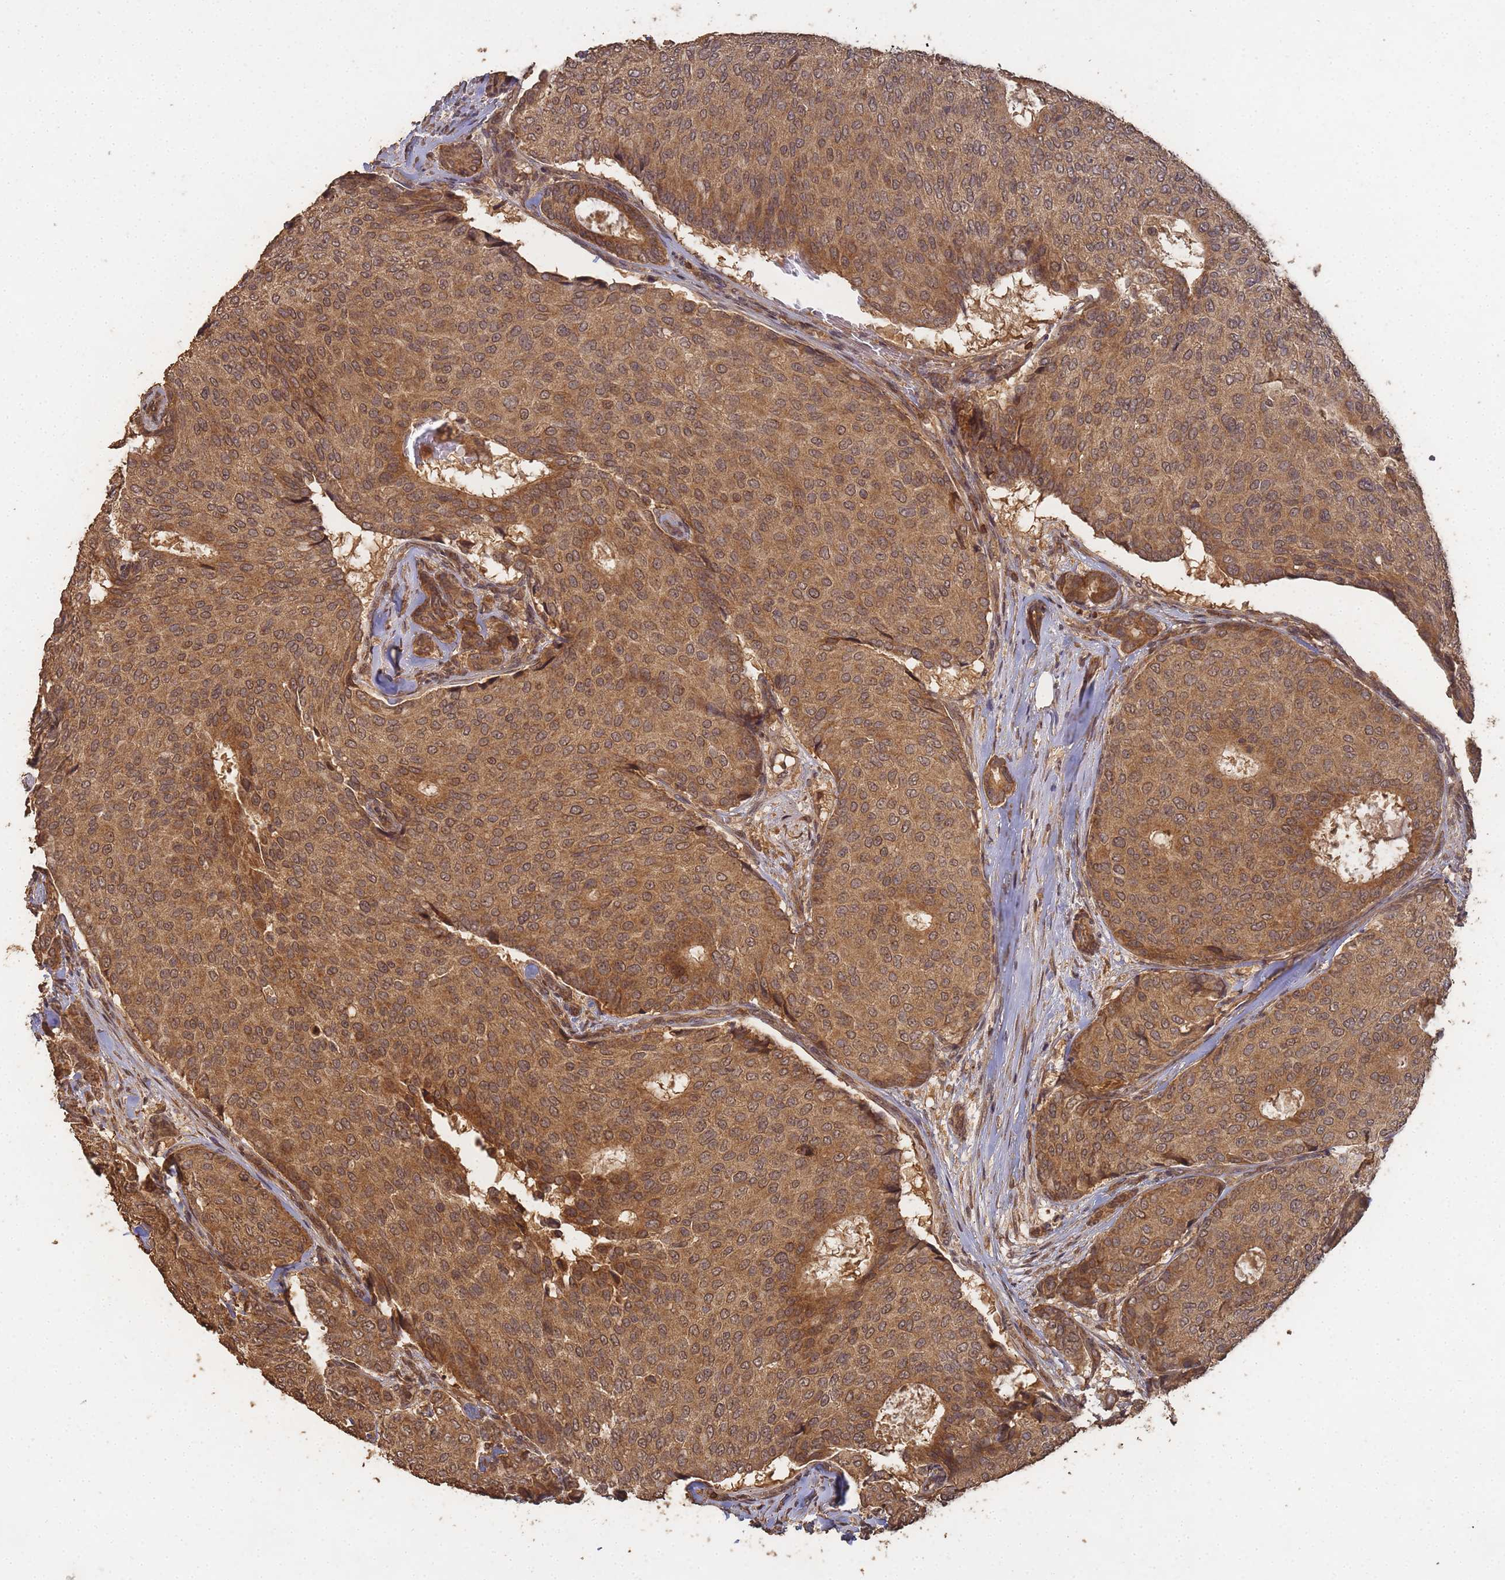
{"staining": {"intensity": "moderate", "quantity": ">75%", "location": "cytoplasmic/membranous,nuclear"}, "tissue": "breast cancer", "cell_type": "Tumor cells", "image_type": "cancer", "snomed": [{"axis": "morphology", "description": "Duct carcinoma"}, {"axis": "topography", "description": "Breast"}], "caption": "Breast cancer (intraductal carcinoma) stained with DAB immunohistochemistry reveals medium levels of moderate cytoplasmic/membranous and nuclear positivity in approximately >75% of tumor cells. (DAB IHC with brightfield microscopy, high magnification).", "gene": "ALKBH1", "patient": {"sex": "female", "age": 75}}